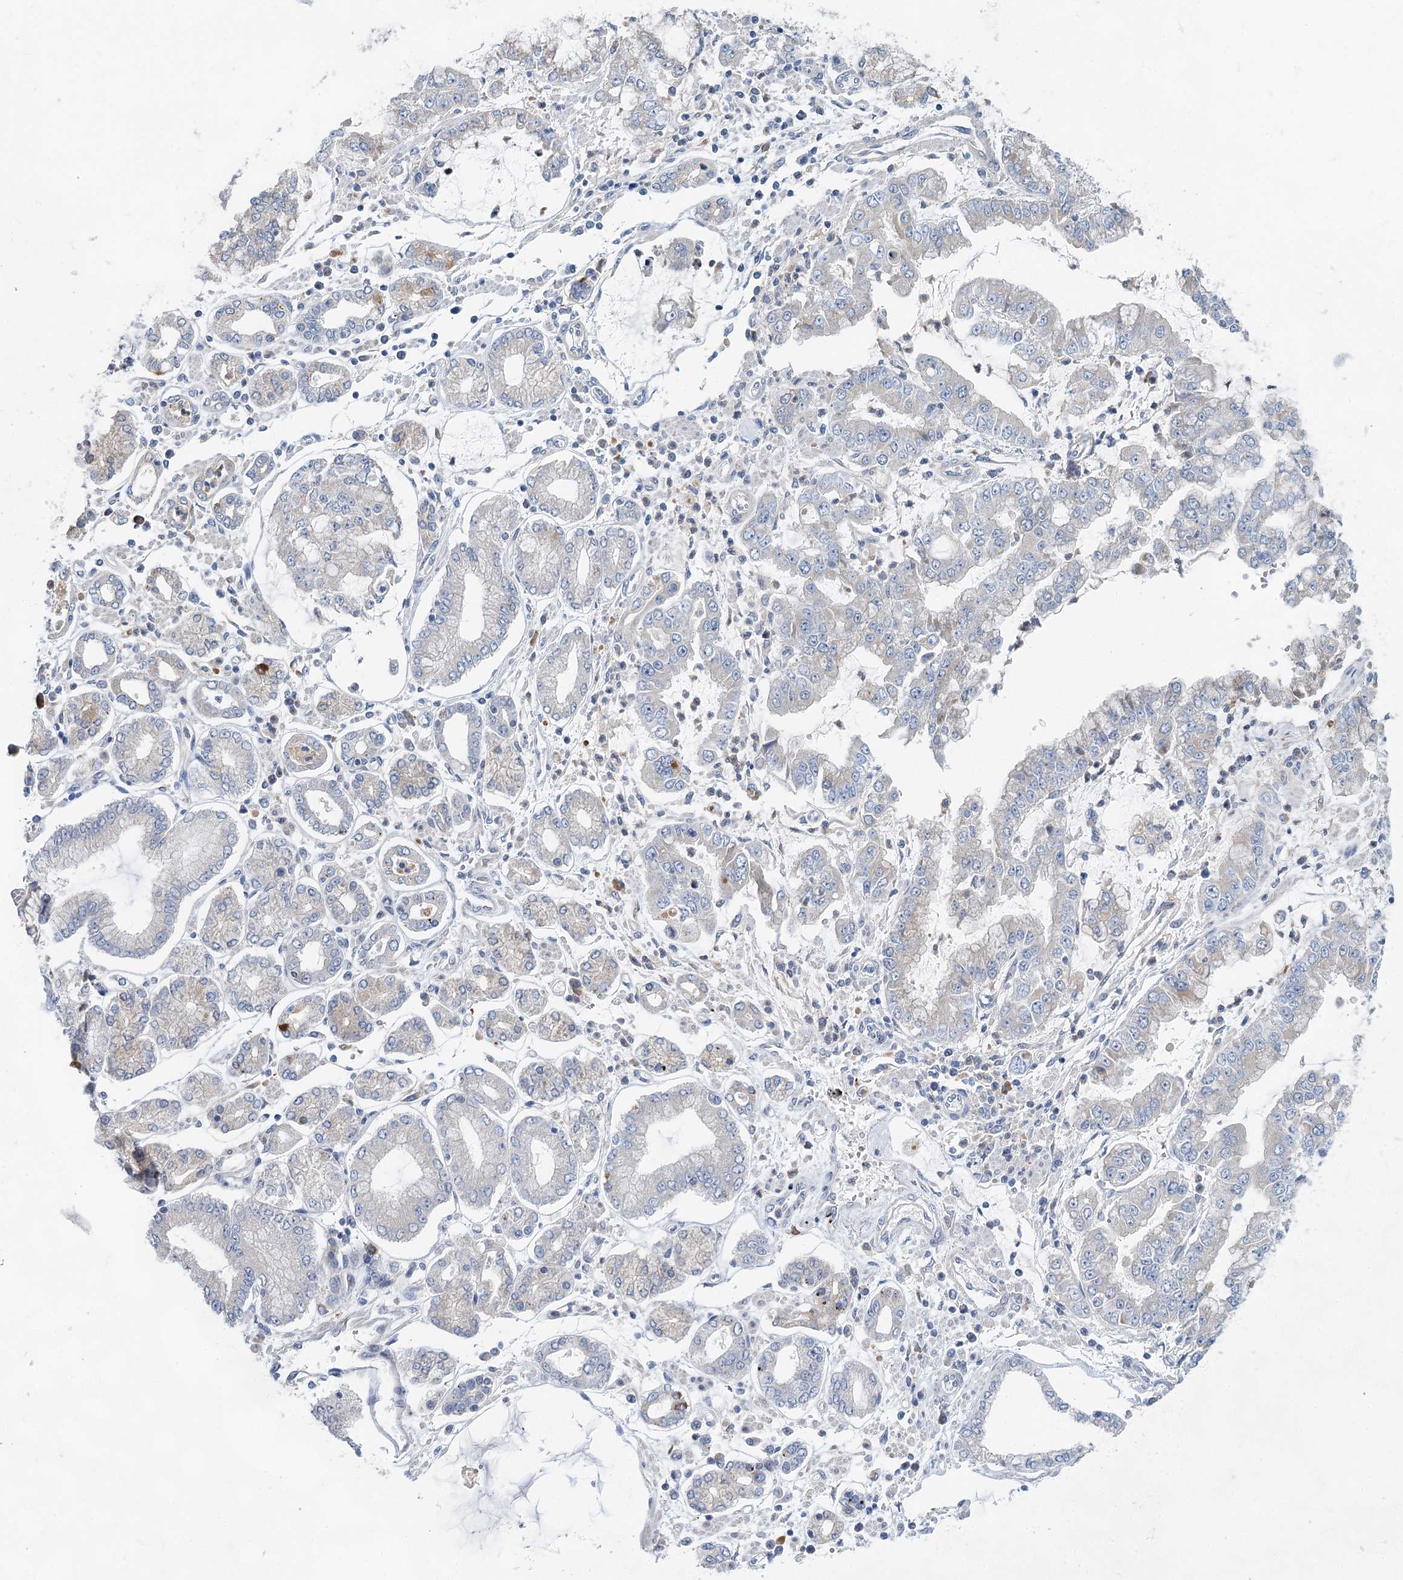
{"staining": {"intensity": "negative", "quantity": "none", "location": "none"}, "tissue": "stomach cancer", "cell_type": "Tumor cells", "image_type": "cancer", "snomed": [{"axis": "morphology", "description": "Adenocarcinoma, NOS"}, {"axis": "topography", "description": "Stomach"}], "caption": "Immunohistochemistry photomicrograph of neoplastic tissue: human stomach cancer stained with DAB exhibits no significant protein positivity in tumor cells.", "gene": "BLTP1", "patient": {"sex": "male", "age": 76}}